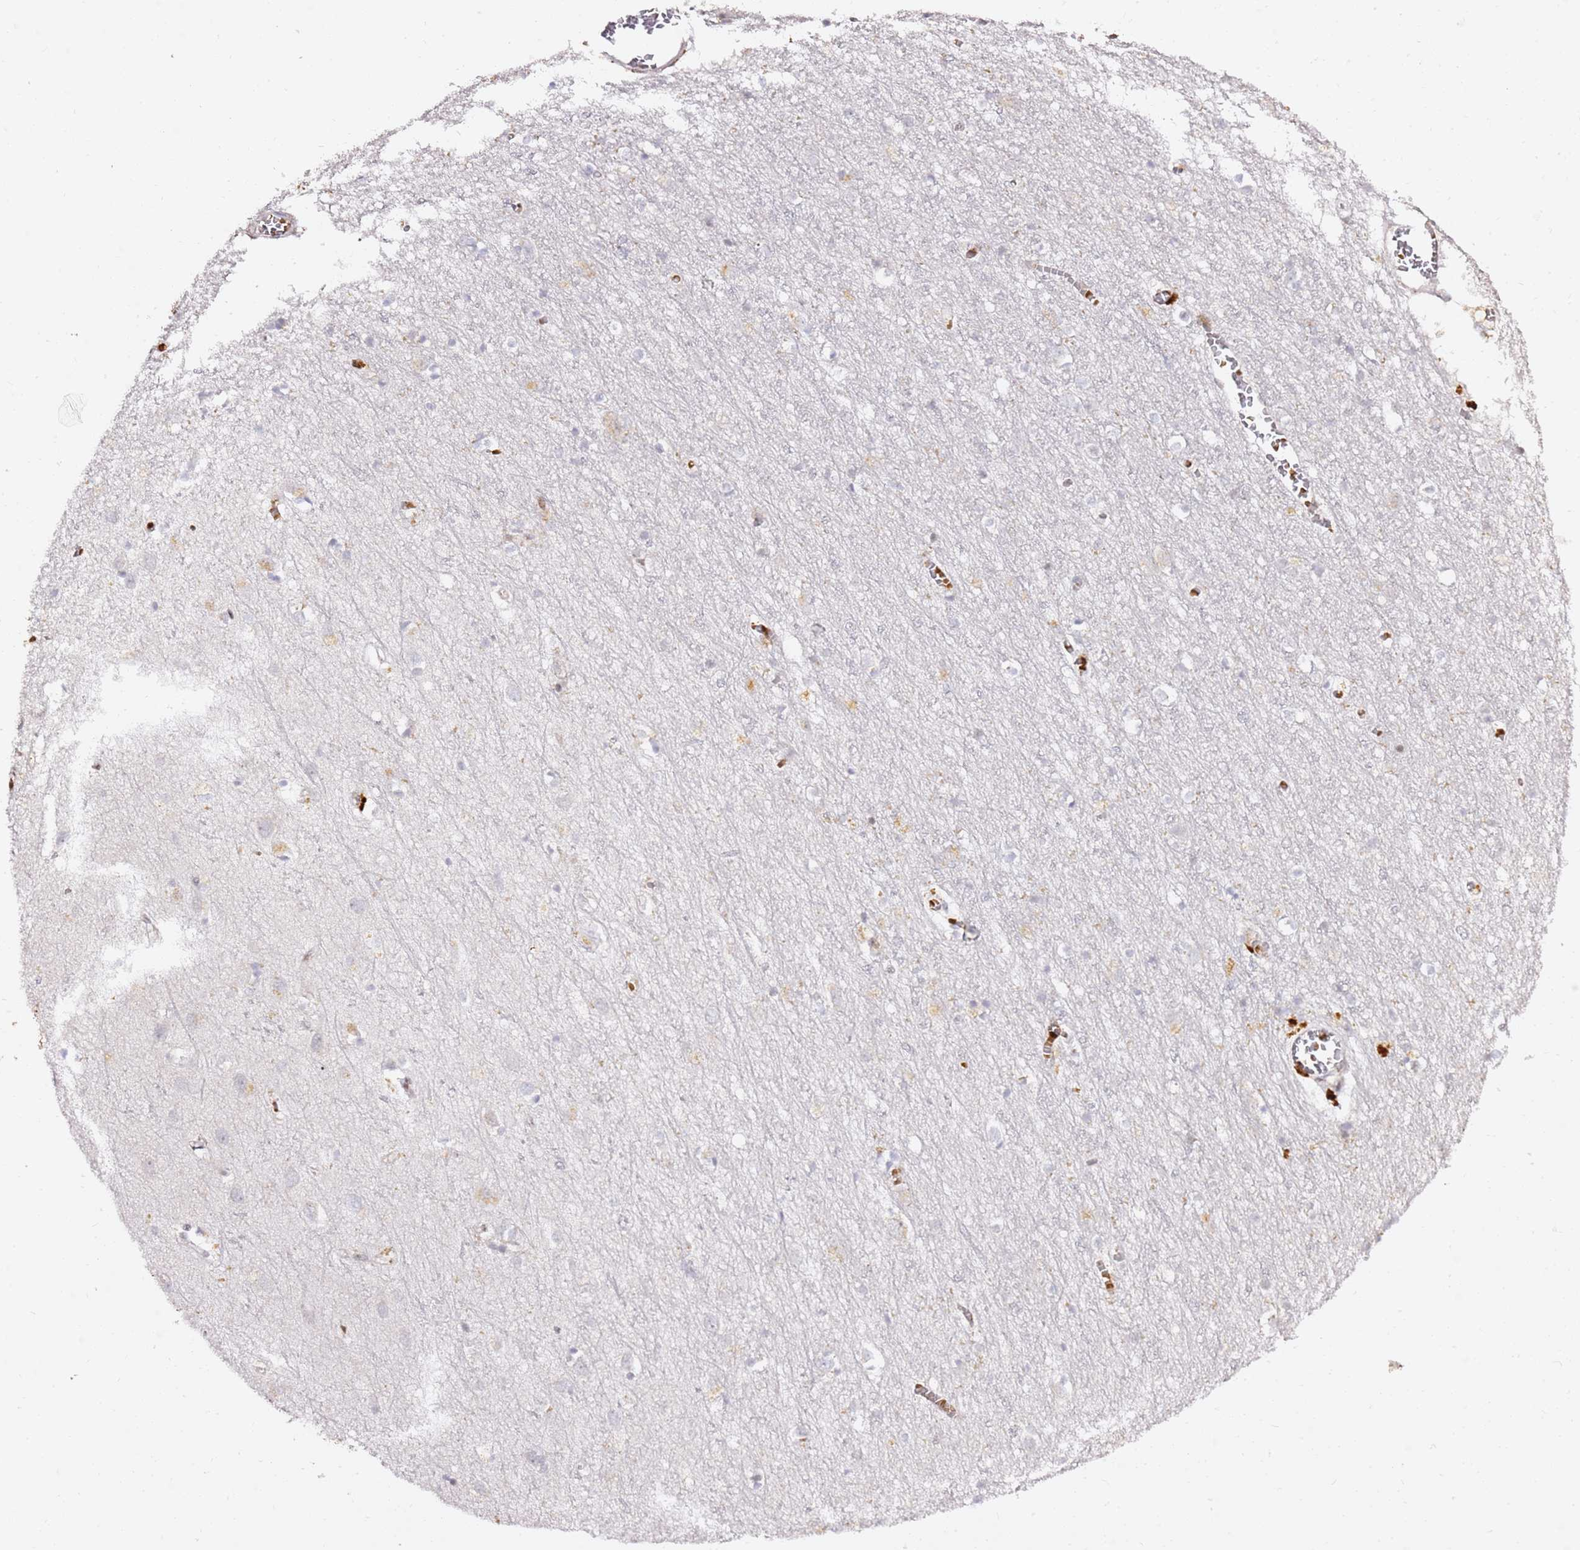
{"staining": {"intensity": "strong", "quantity": "25%-75%", "location": "cytoplasmic/membranous"}, "tissue": "cerebral cortex", "cell_type": "Endothelial cells", "image_type": "normal", "snomed": [{"axis": "morphology", "description": "Normal tissue, NOS"}, {"axis": "topography", "description": "Cerebral cortex"}], "caption": "Brown immunohistochemical staining in unremarkable human cerebral cortex shows strong cytoplasmic/membranous expression in approximately 25%-75% of endothelial cells. Nuclei are stained in blue.", "gene": "GBP2", "patient": {"sex": "female", "age": 64}}